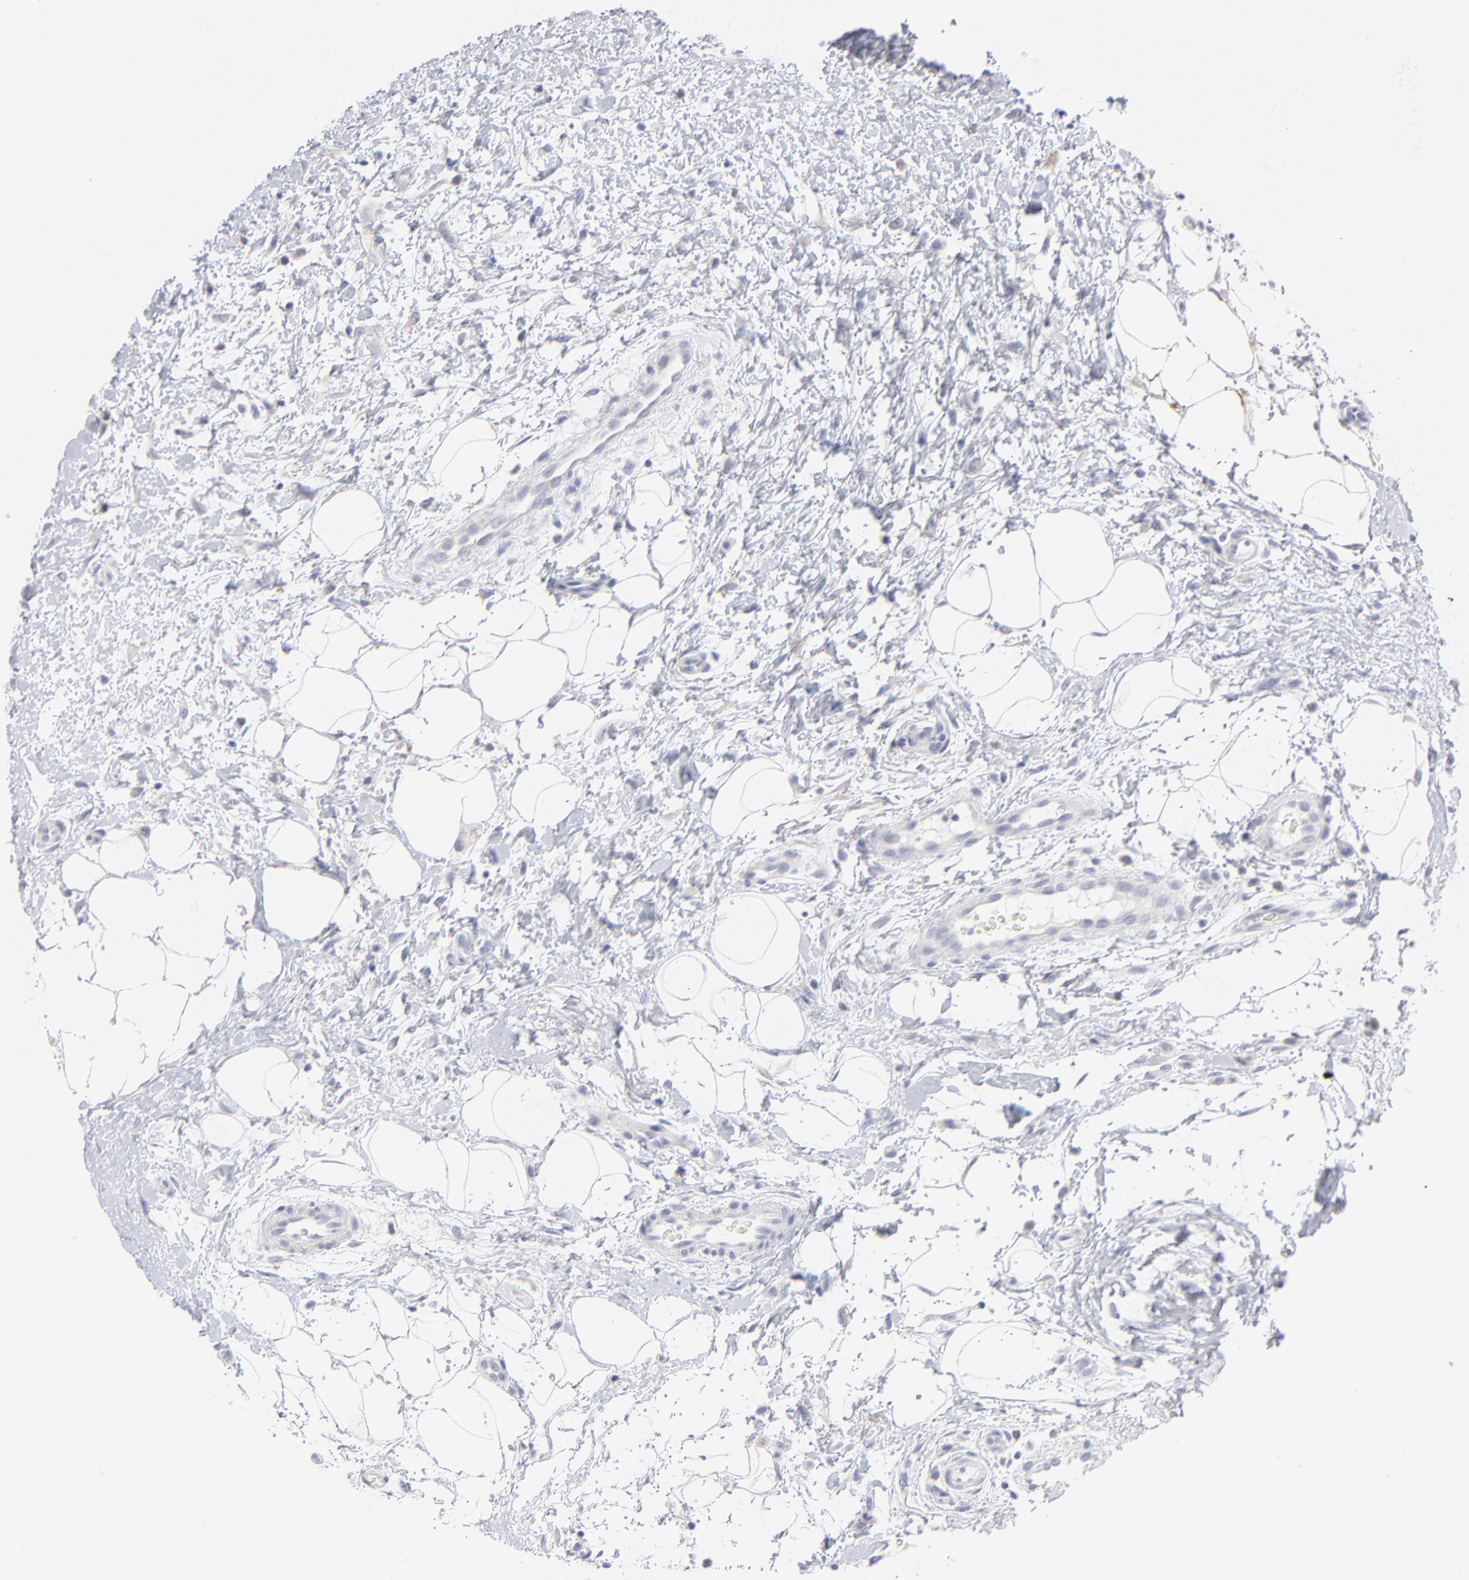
{"staining": {"intensity": "negative", "quantity": "none", "location": "none"}, "tissue": "lymphoma", "cell_type": "Tumor cells", "image_type": "cancer", "snomed": [{"axis": "morphology", "description": "Malignant lymphoma, non-Hodgkin's type, Low grade"}, {"axis": "topography", "description": "Lymph node"}], "caption": "Tumor cells show no significant protein positivity in lymphoma.", "gene": "TST", "patient": {"sex": "female", "age": 76}}